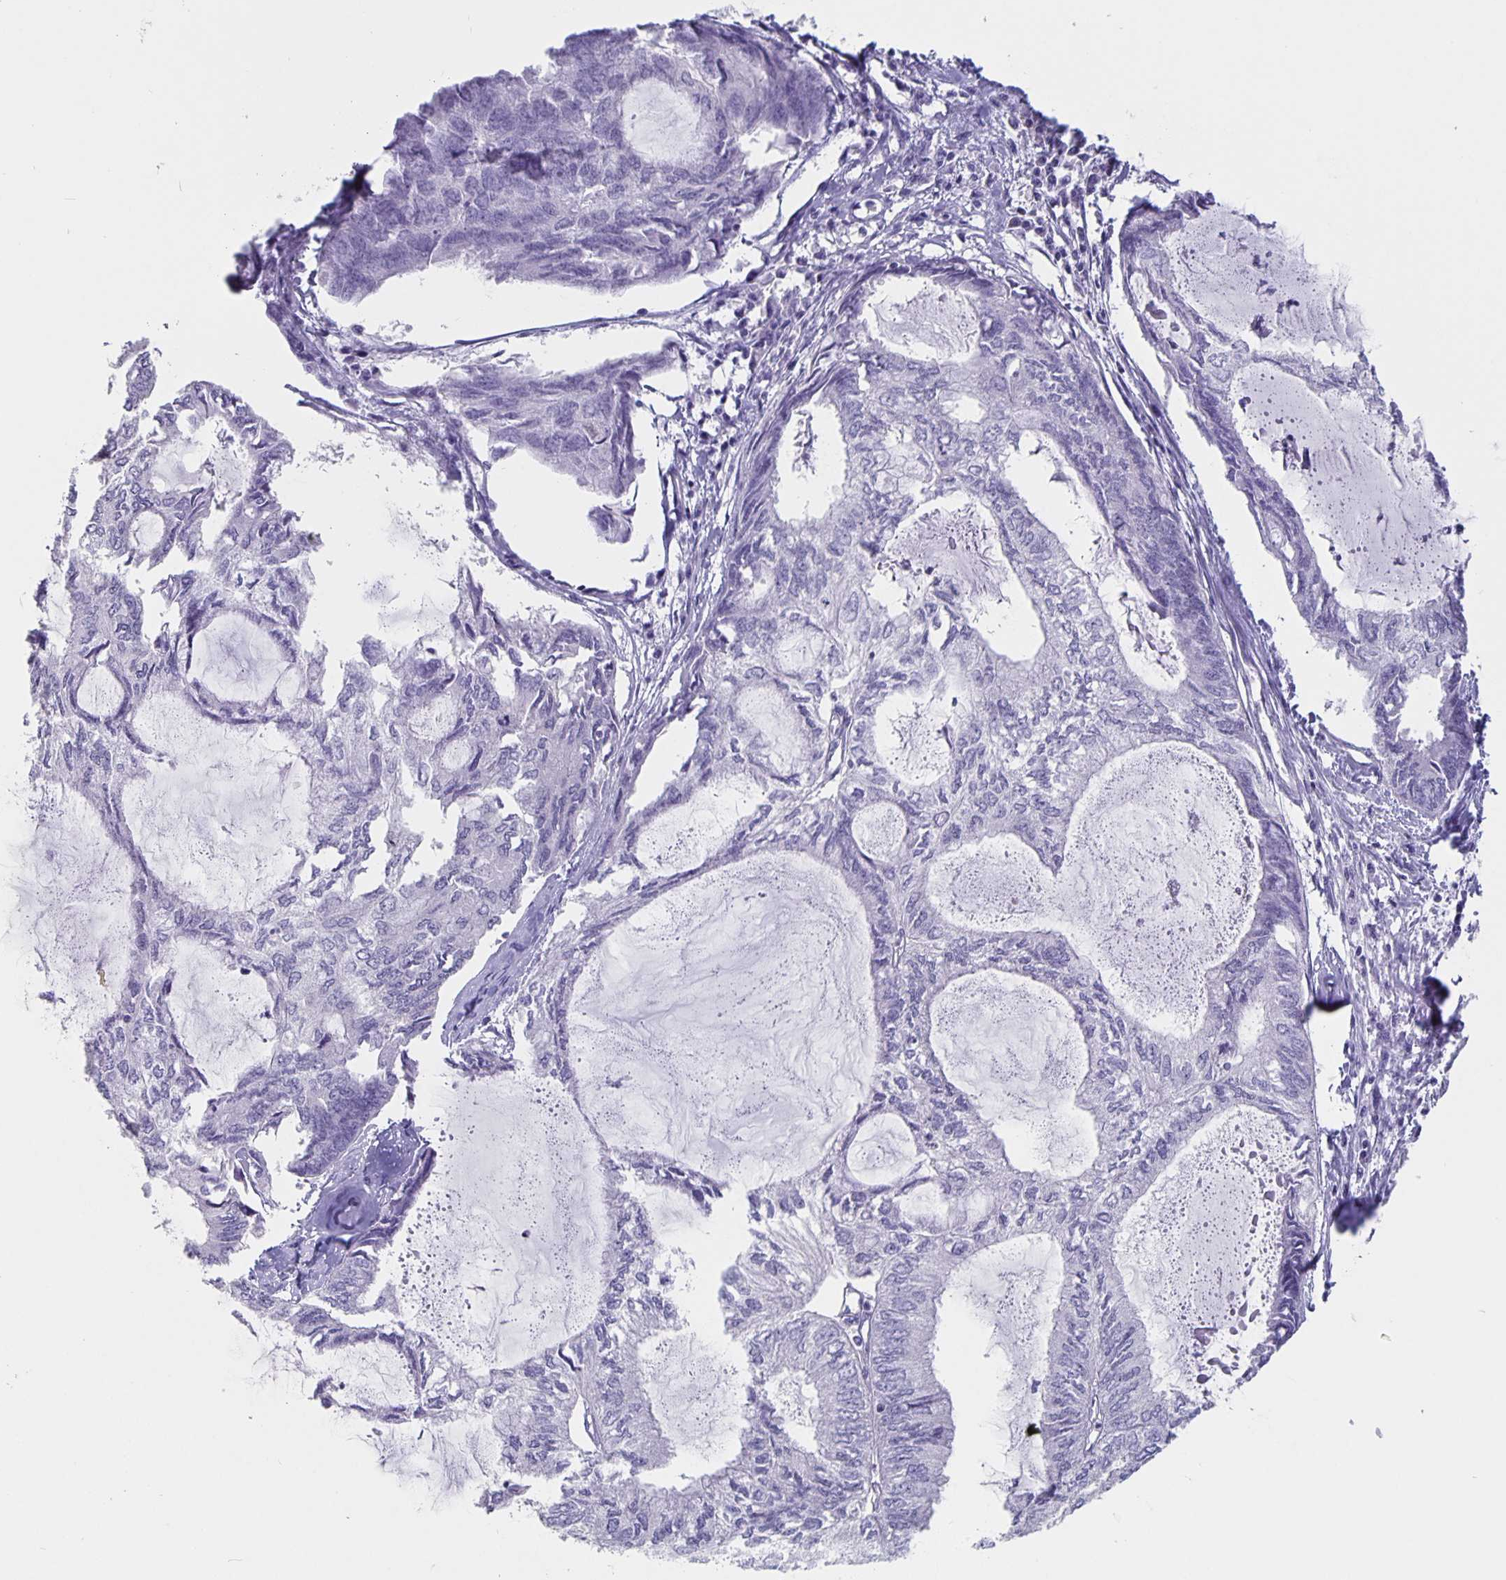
{"staining": {"intensity": "negative", "quantity": "none", "location": "none"}, "tissue": "endometrial cancer", "cell_type": "Tumor cells", "image_type": "cancer", "snomed": [{"axis": "morphology", "description": "Adenocarcinoma, NOS"}, {"axis": "topography", "description": "Endometrium"}], "caption": "Tumor cells are negative for brown protein staining in adenocarcinoma (endometrial). (Brightfield microscopy of DAB (3,3'-diaminobenzidine) IHC at high magnification).", "gene": "SATB2", "patient": {"sex": "female", "age": 80}}